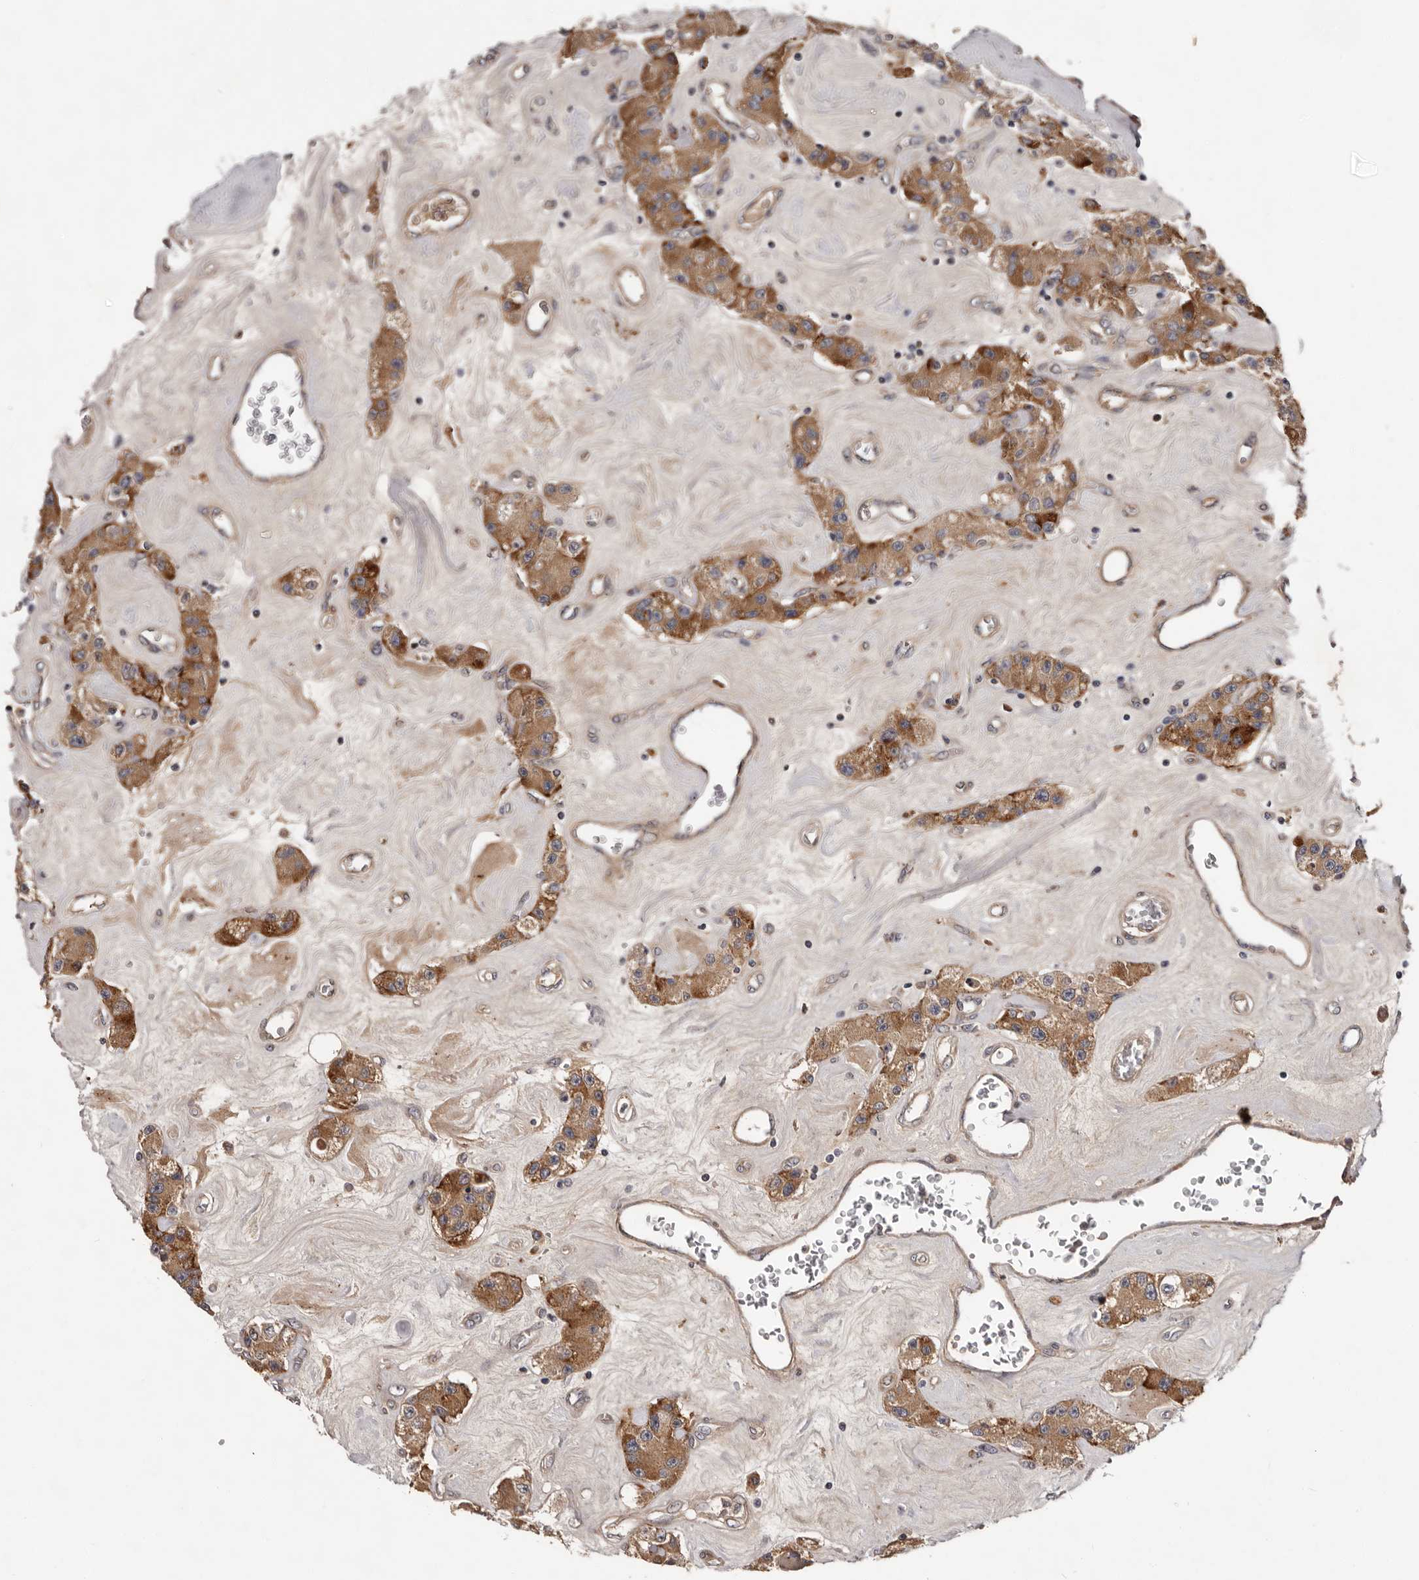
{"staining": {"intensity": "moderate", "quantity": ">75%", "location": "cytoplasmic/membranous"}, "tissue": "carcinoid", "cell_type": "Tumor cells", "image_type": "cancer", "snomed": [{"axis": "morphology", "description": "Carcinoid, malignant, NOS"}, {"axis": "topography", "description": "Pancreas"}], "caption": "Tumor cells display medium levels of moderate cytoplasmic/membranous expression in about >75% of cells in human carcinoid.", "gene": "PRKD1", "patient": {"sex": "male", "age": 41}}